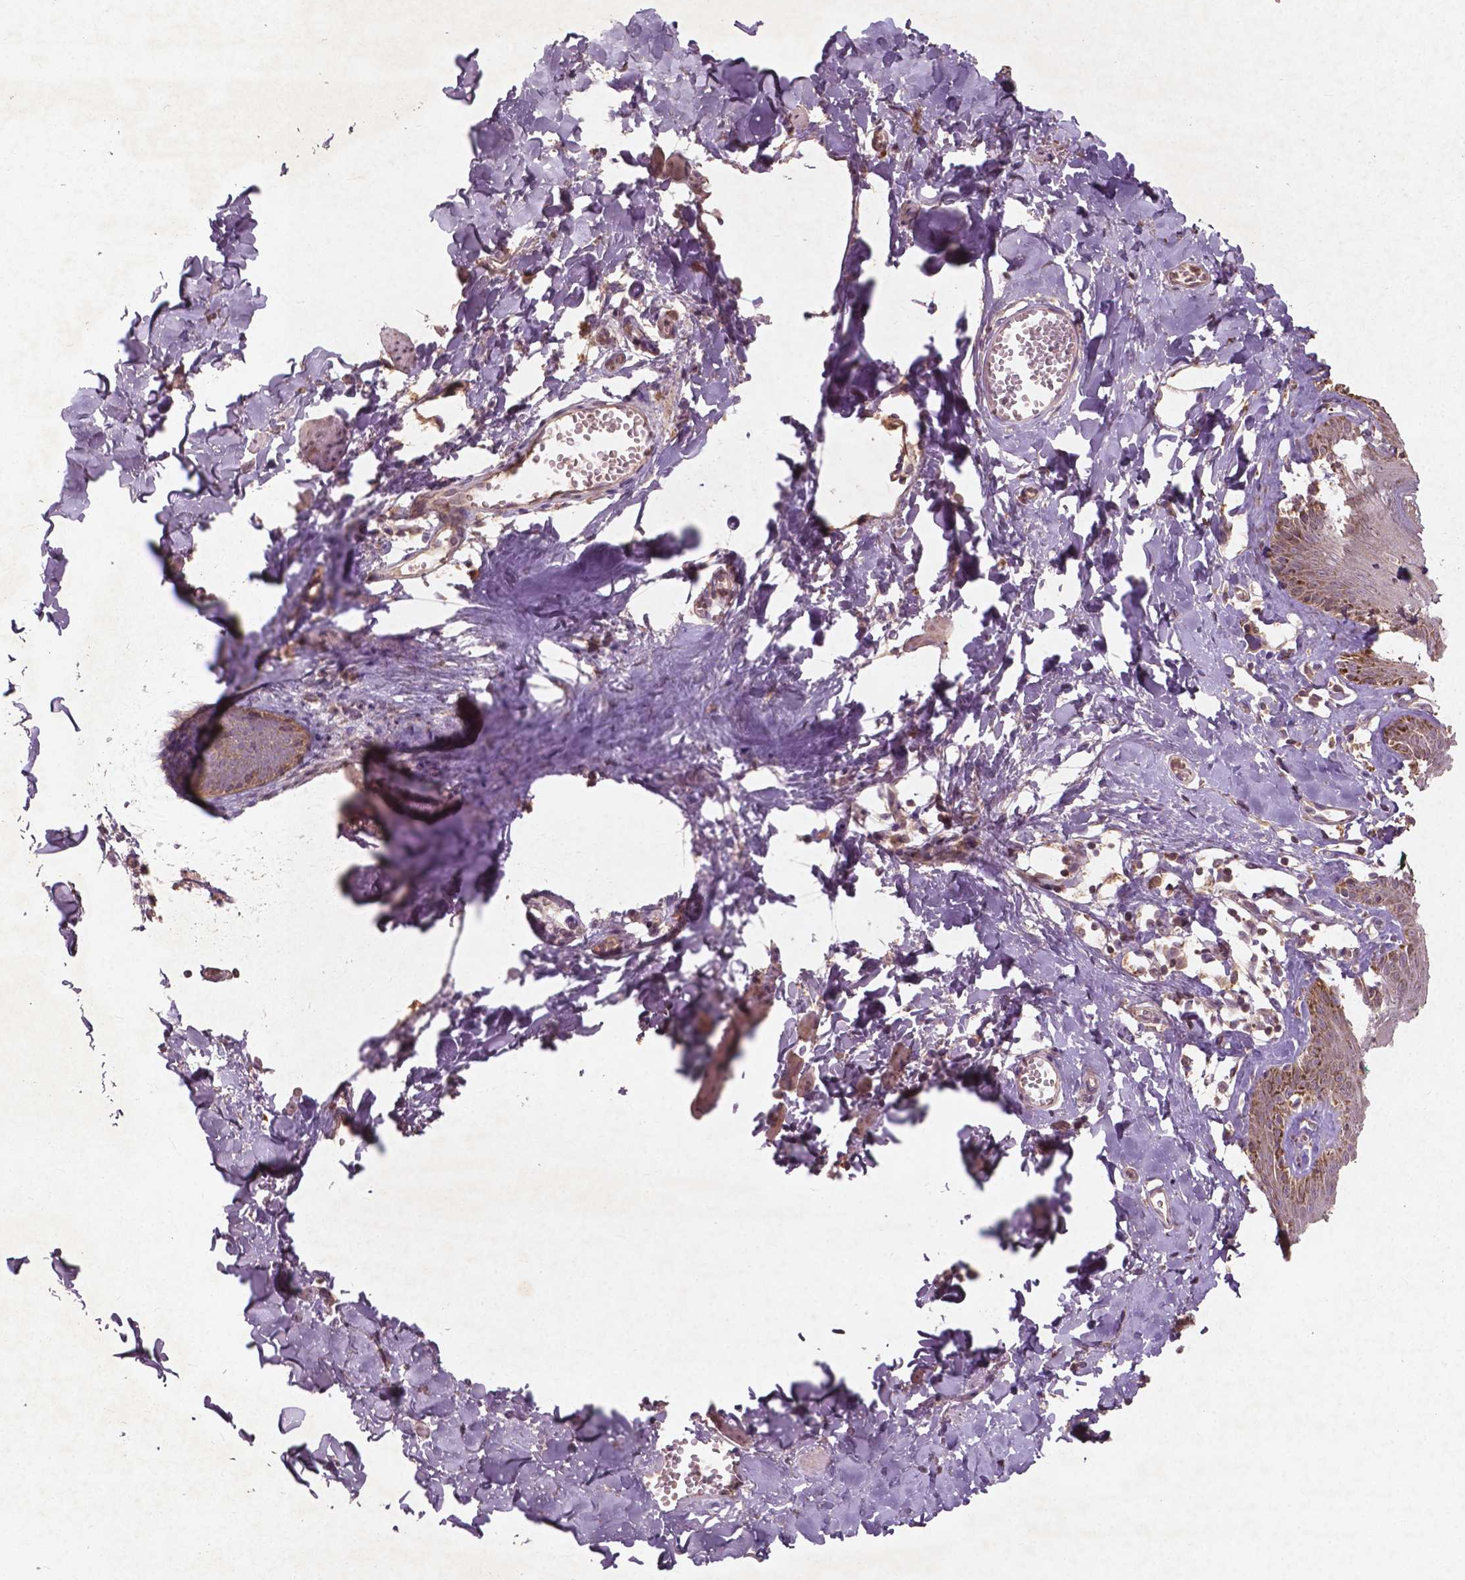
{"staining": {"intensity": "moderate", "quantity": "25%-75%", "location": "cytoplasmic/membranous"}, "tissue": "skin", "cell_type": "Epidermal cells", "image_type": "normal", "snomed": [{"axis": "morphology", "description": "Normal tissue, NOS"}, {"axis": "topography", "description": "Vulva"}, {"axis": "topography", "description": "Peripheral nerve tissue"}], "caption": "Immunohistochemical staining of normal human skin reveals medium levels of moderate cytoplasmic/membranous expression in approximately 25%-75% of epidermal cells. The protein is stained brown, and the nuclei are stained in blue (DAB (3,3'-diaminobenzidine) IHC with brightfield microscopy, high magnification).", "gene": "ST6GALNAC5", "patient": {"sex": "female", "age": 66}}